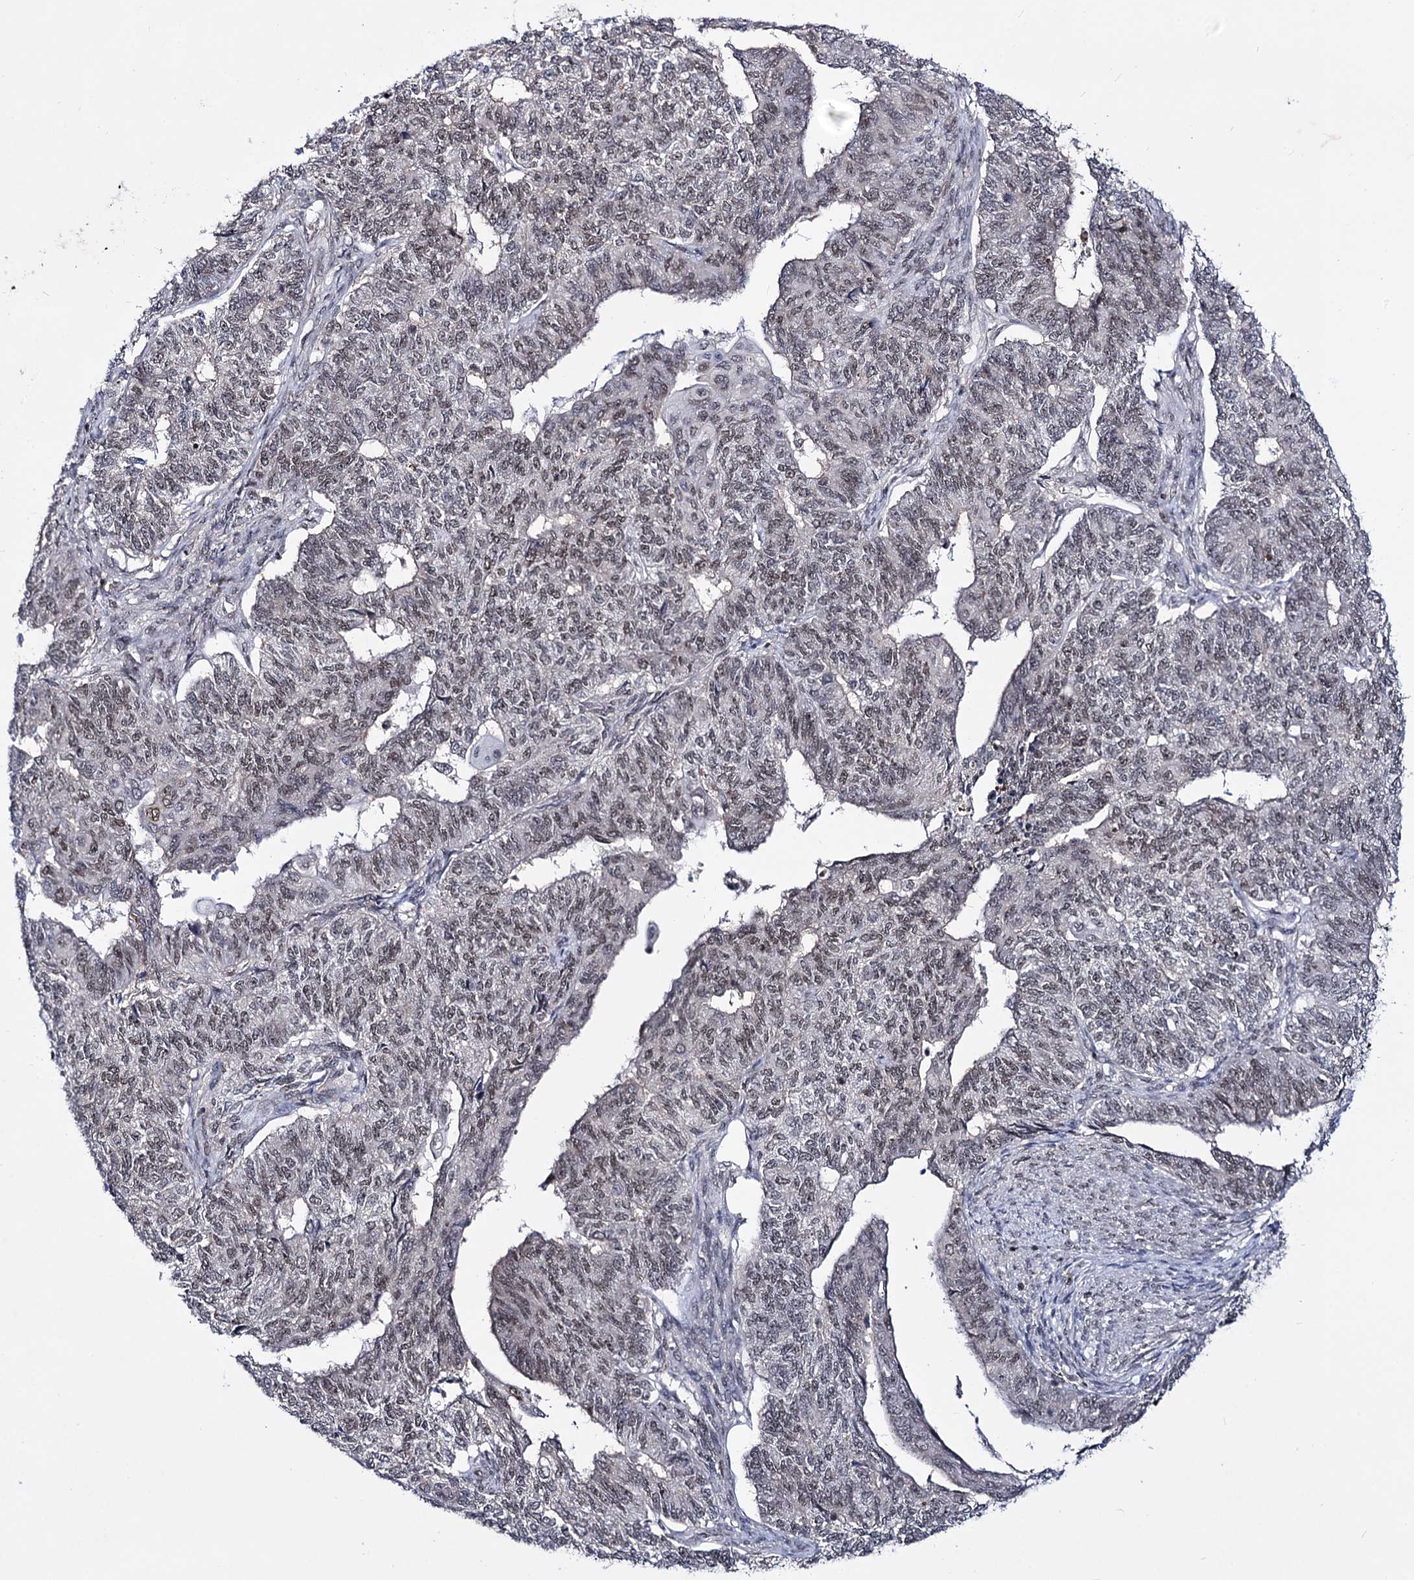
{"staining": {"intensity": "weak", "quantity": ">75%", "location": "nuclear"}, "tissue": "endometrial cancer", "cell_type": "Tumor cells", "image_type": "cancer", "snomed": [{"axis": "morphology", "description": "Adenocarcinoma, NOS"}, {"axis": "topography", "description": "Endometrium"}], "caption": "Weak nuclear expression for a protein is present in about >75% of tumor cells of endometrial cancer (adenocarcinoma) using IHC.", "gene": "SMCHD1", "patient": {"sex": "female", "age": 32}}